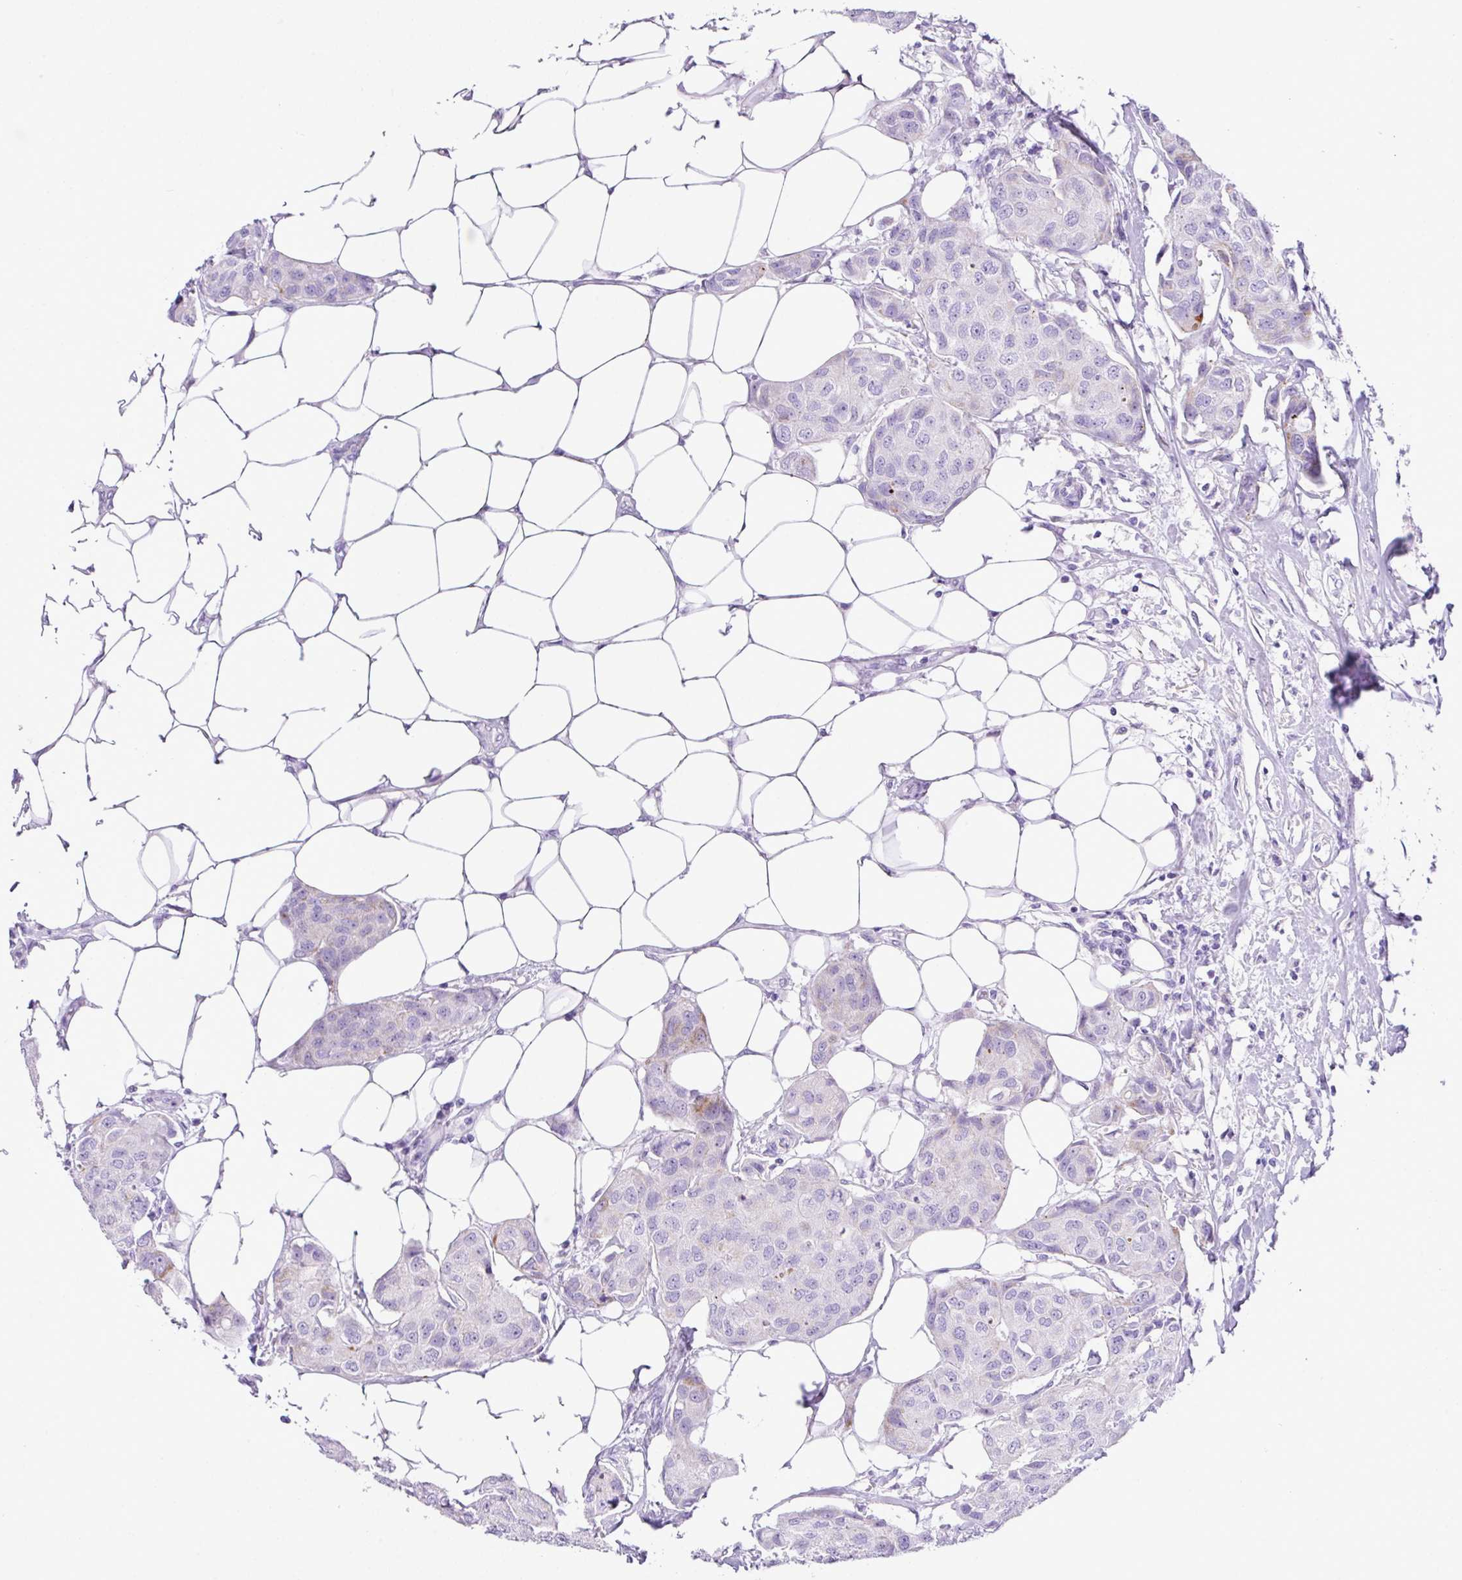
{"staining": {"intensity": "negative", "quantity": "none", "location": "none"}, "tissue": "breast cancer", "cell_type": "Tumor cells", "image_type": "cancer", "snomed": [{"axis": "morphology", "description": "Duct carcinoma"}, {"axis": "topography", "description": "Breast"}, {"axis": "topography", "description": "Lymph node"}], "caption": "This is a histopathology image of IHC staining of intraductal carcinoma (breast), which shows no staining in tumor cells.", "gene": "RCAN2", "patient": {"sex": "female", "age": 80}}